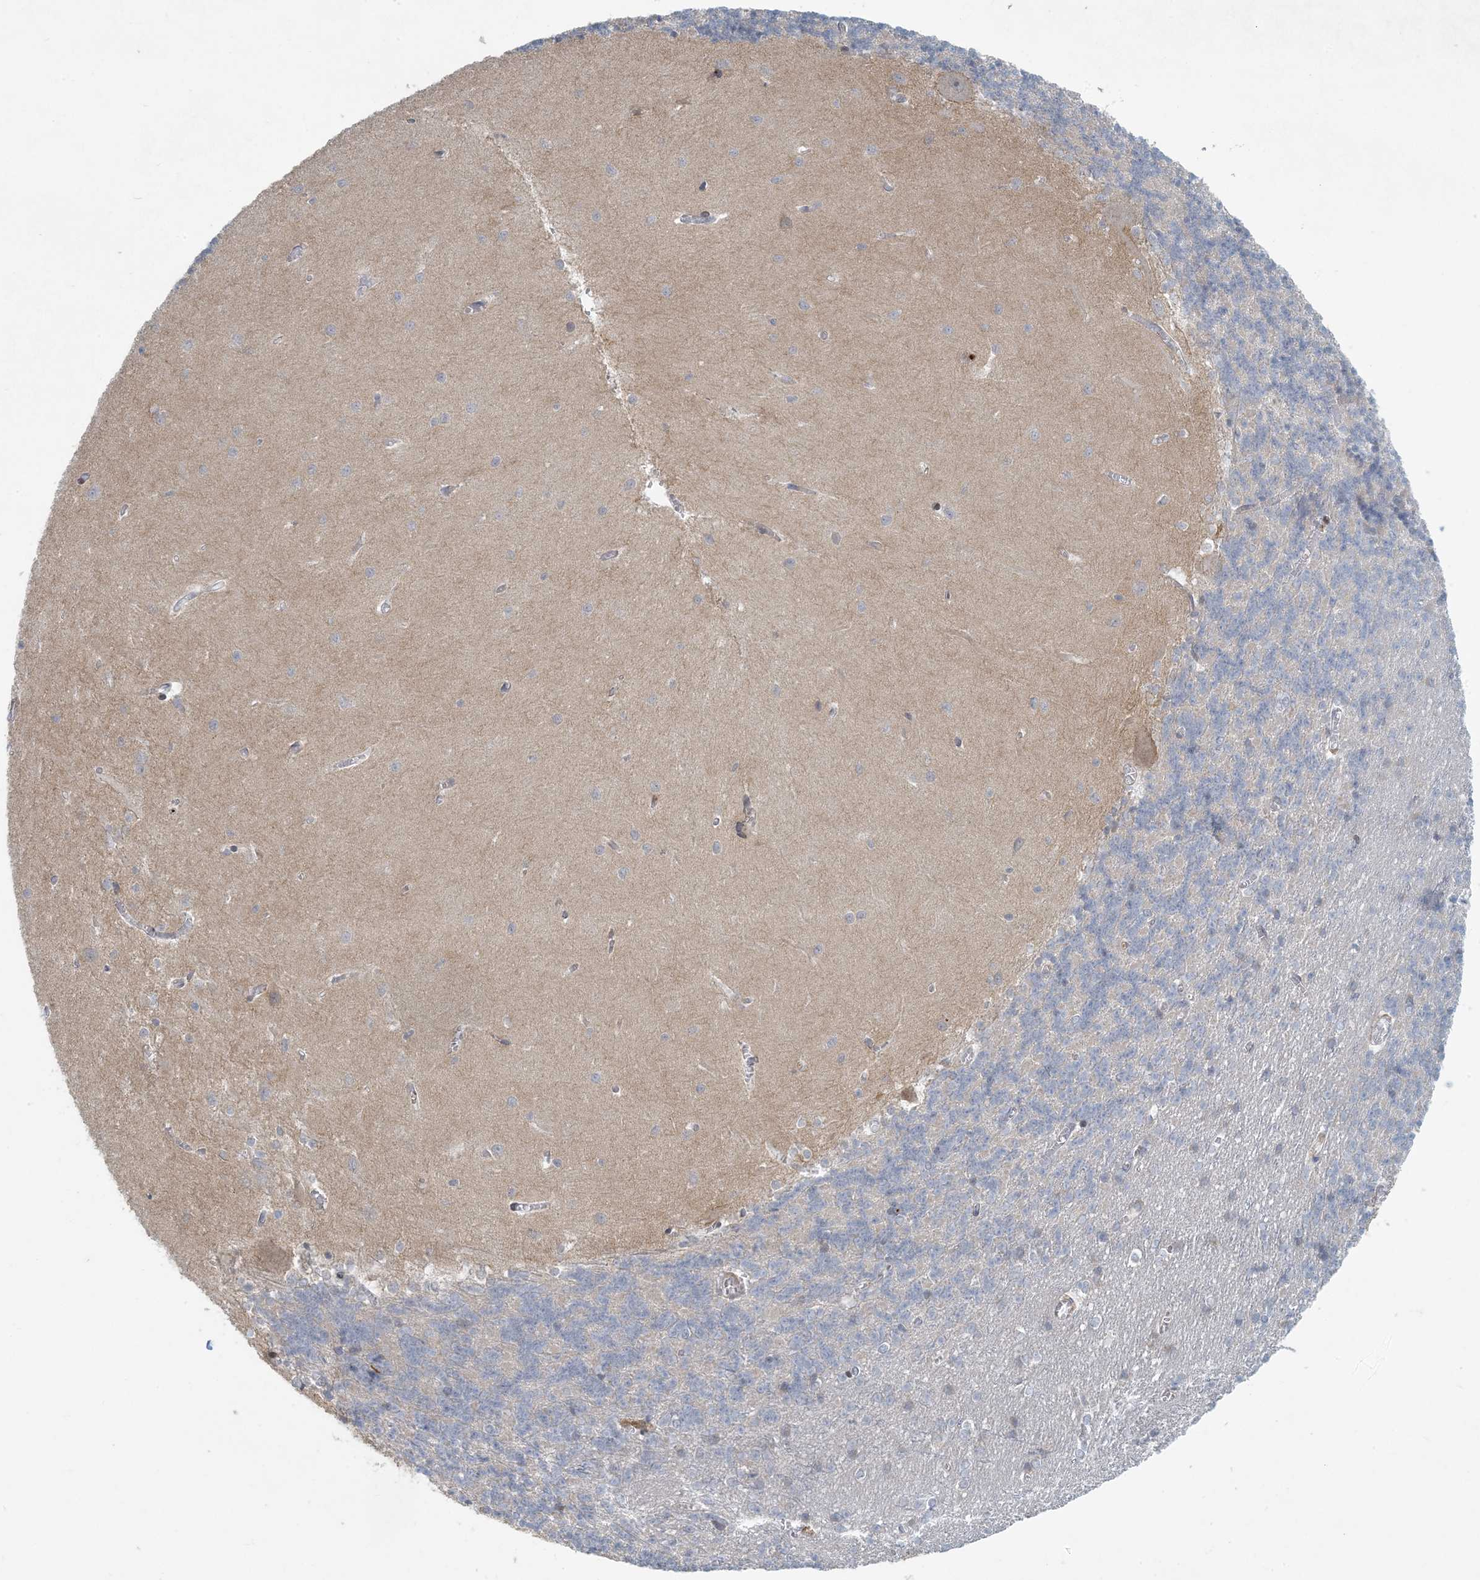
{"staining": {"intensity": "negative", "quantity": "none", "location": "none"}, "tissue": "cerebellum", "cell_type": "Cells in granular layer", "image_type": "normal", "snomed": [{"axis": "morphology", "description": "Normal tissue, NOS"}, {"axis": "topography", "description": "Cerebellum"}], "caption": "An immunohistochemistry histopathology image of unremarkable cerebellum is shown. There is no staining in cells in granular layer of cerebellum. (DAB immunohistochemistry (IHC), high magnification).", "gene": "HACL1", "patient": {"sex": "male", "age": 37}}